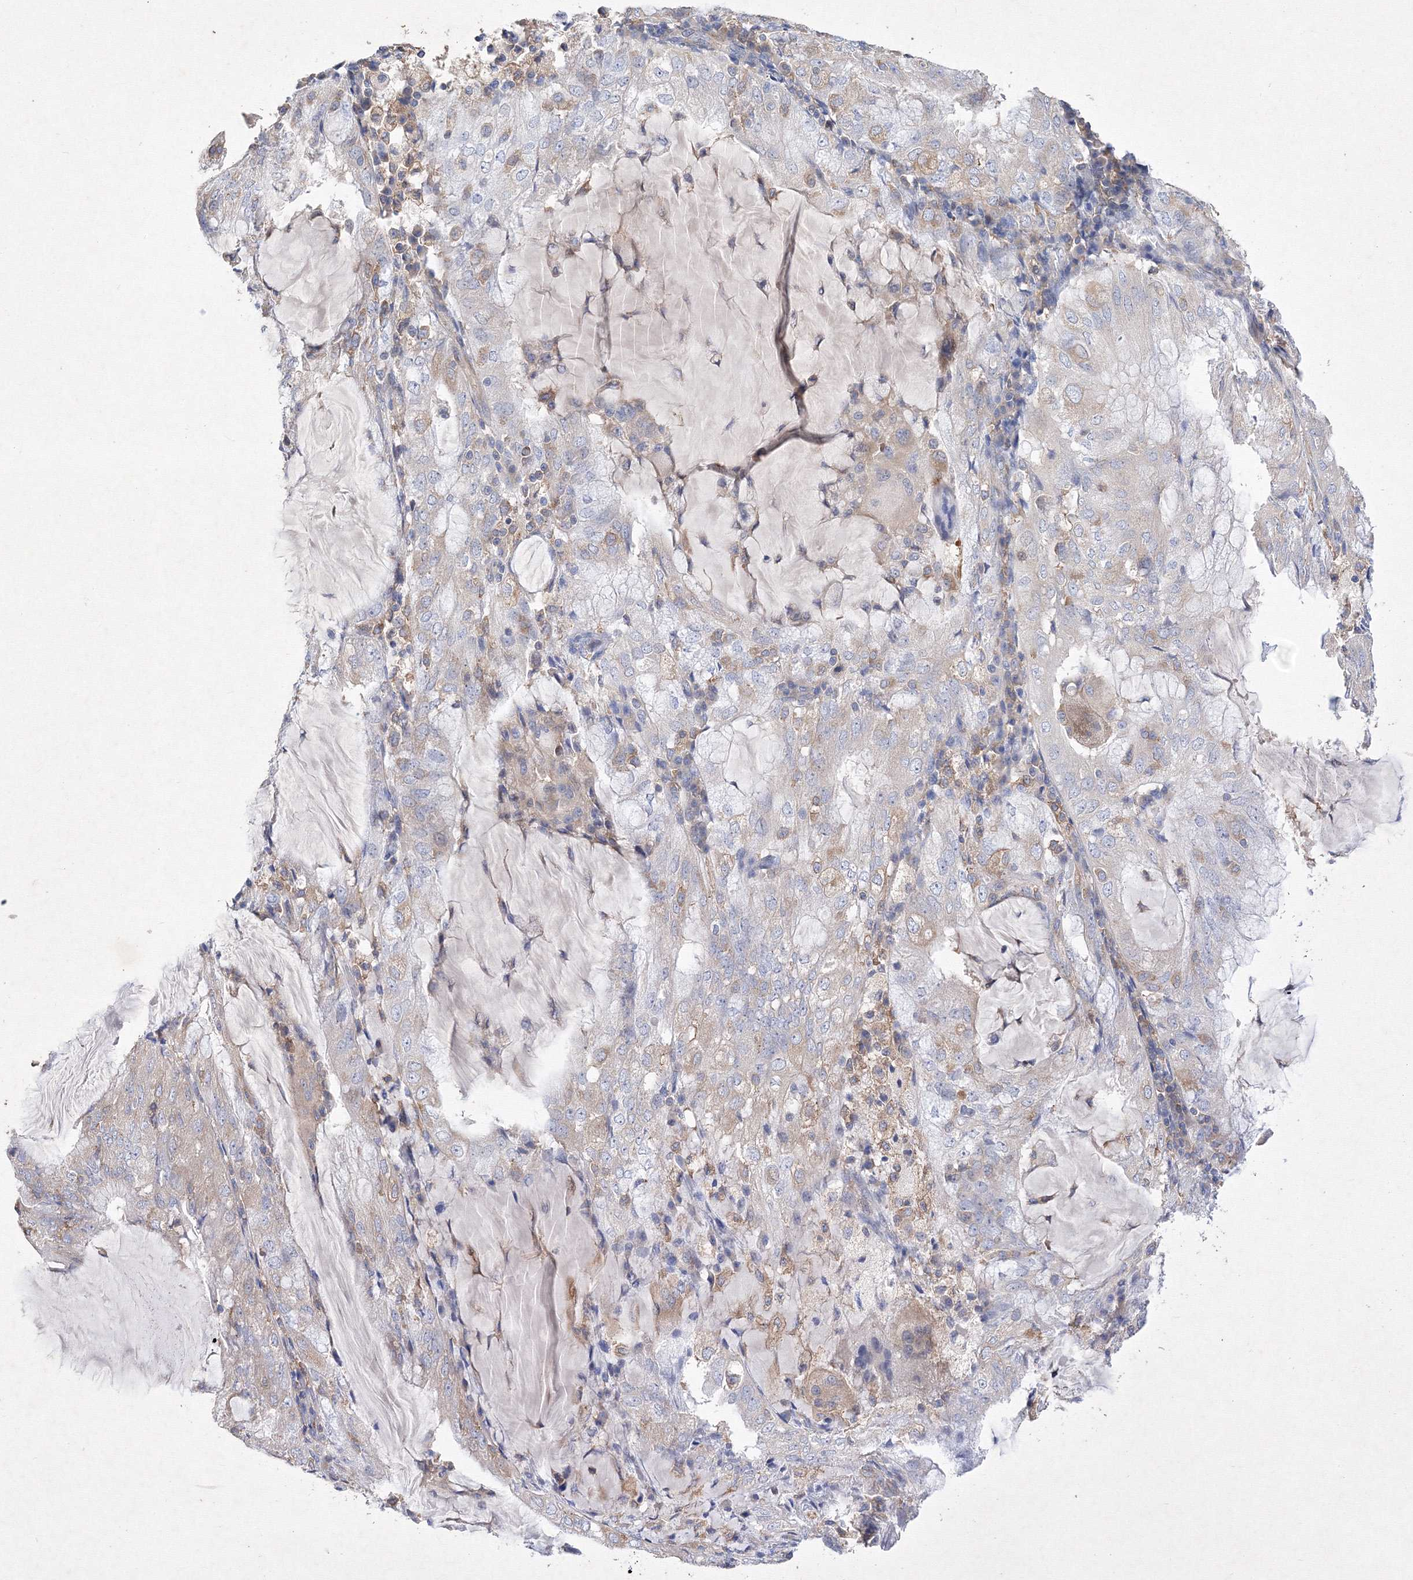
{"staining": {"intensity": "weak", "quantity": "<25%", "location": "cytoplasmic/membranous"}, "tissue": "endometrial cancer", "cell_type": "Tumor cells", "image_type": "cancer", "snomed": [{"axis": "morphology", "description": "Adenocarcinoma, NOS"}, {"axis": "topography", "description": "Endometrium"}], "caption": "Immunohistochemistry image of endometrial cancer (adenocarcinoma) stained for a protein (brown), which displays no staining in tumor cells.", "gene": "SNX18", "patient": {"sex": "female", "age": 81}}